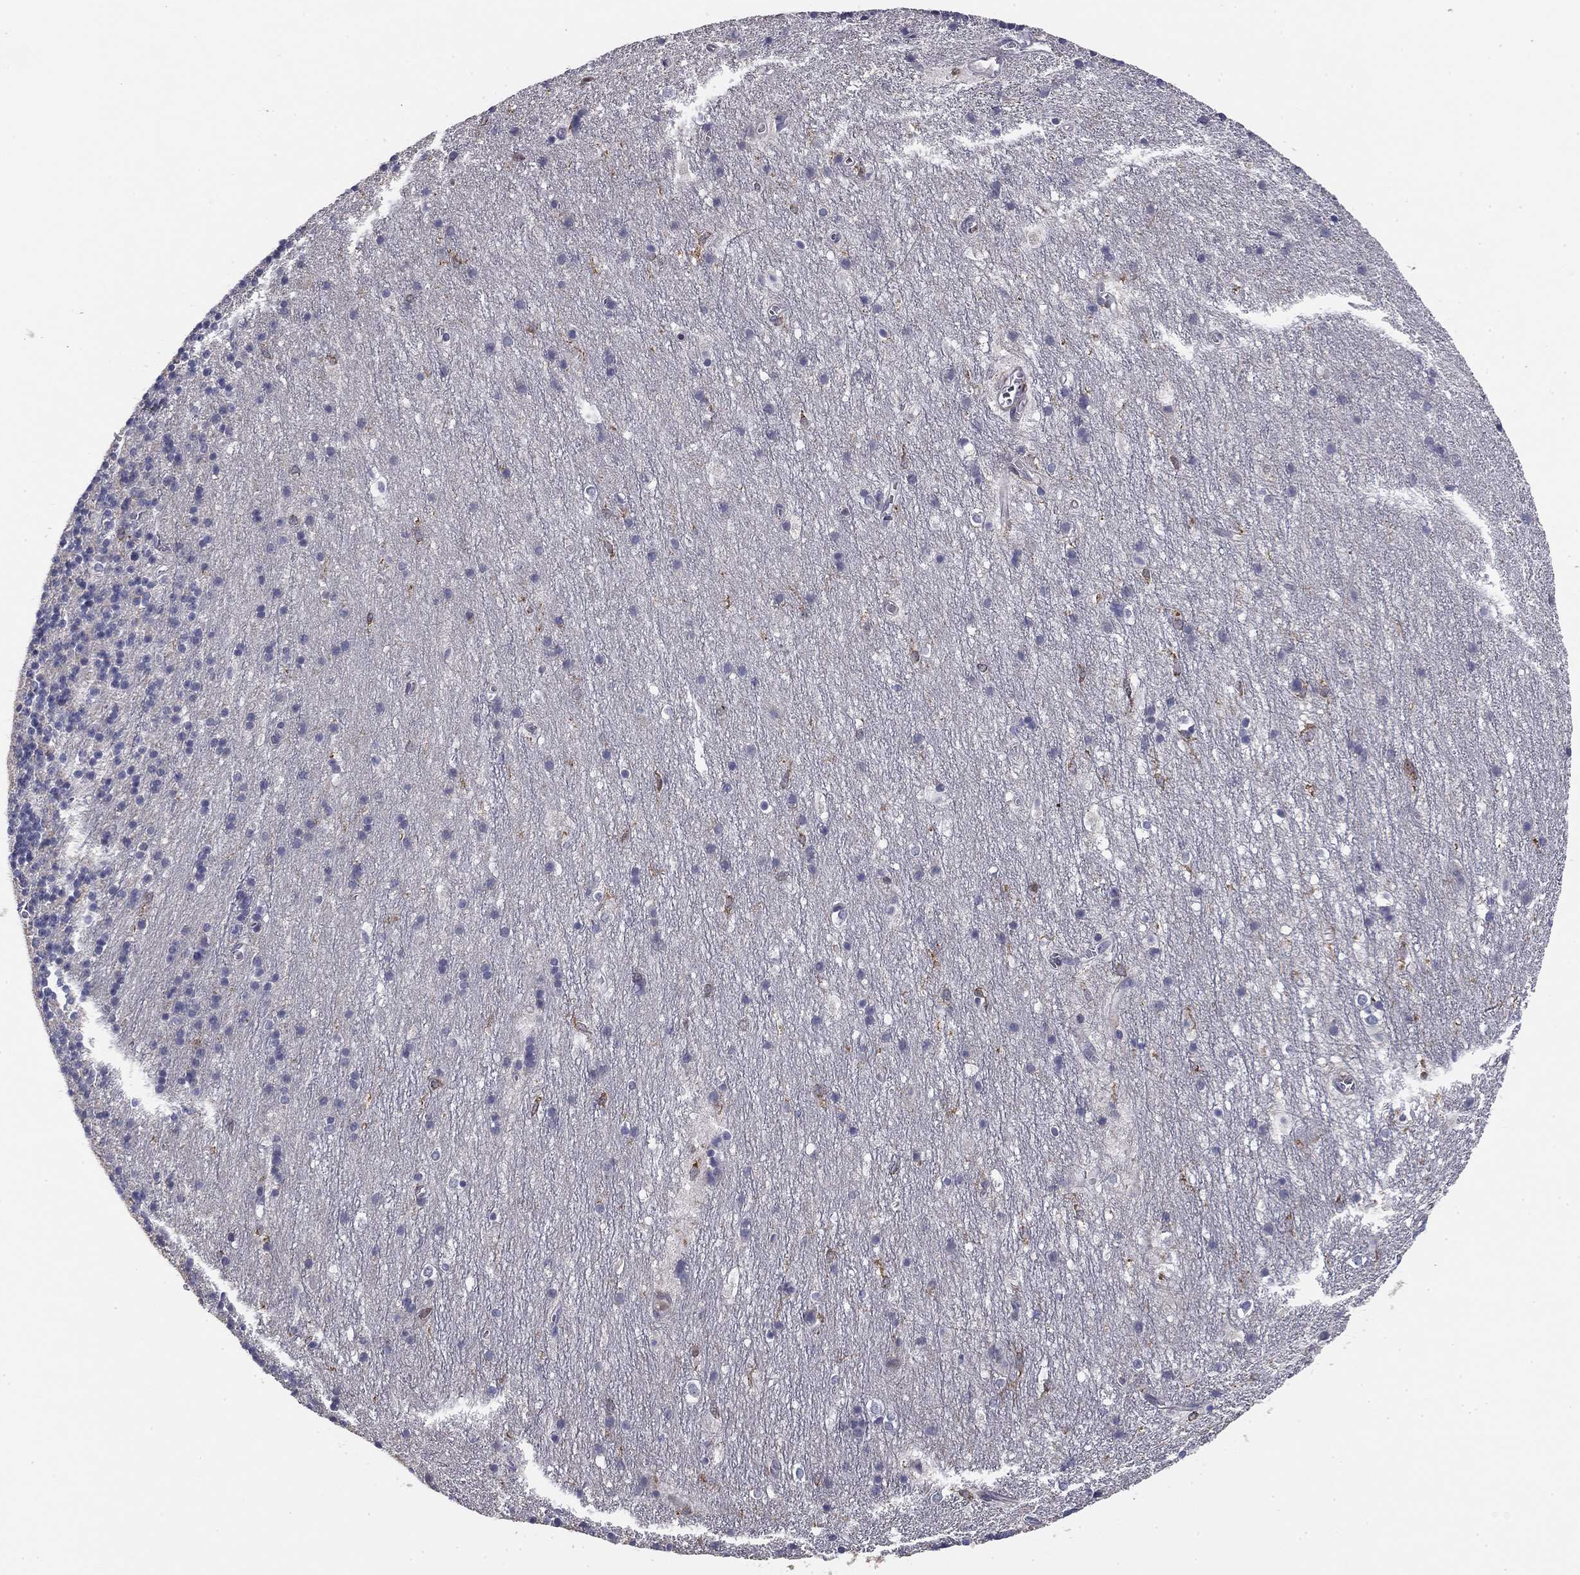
{"staining": {"intensity": "negative", "quantity": "none", "location": "none"}, "tissue": "cerebellum", "cell_type": "Cells in granular layer", "image_type": "normal", "snomed": [{"axis": "morphology", "description": "Normal tissue, NOS"}, {"axis": "topography", "description": "Cerebellum"}], "caption": "Micrograph shows no protein expression in cells in granular layer of unremarkable cerebellum.", "gene": "PLCB2", "patient": {"sex": "male", "age": 70}}